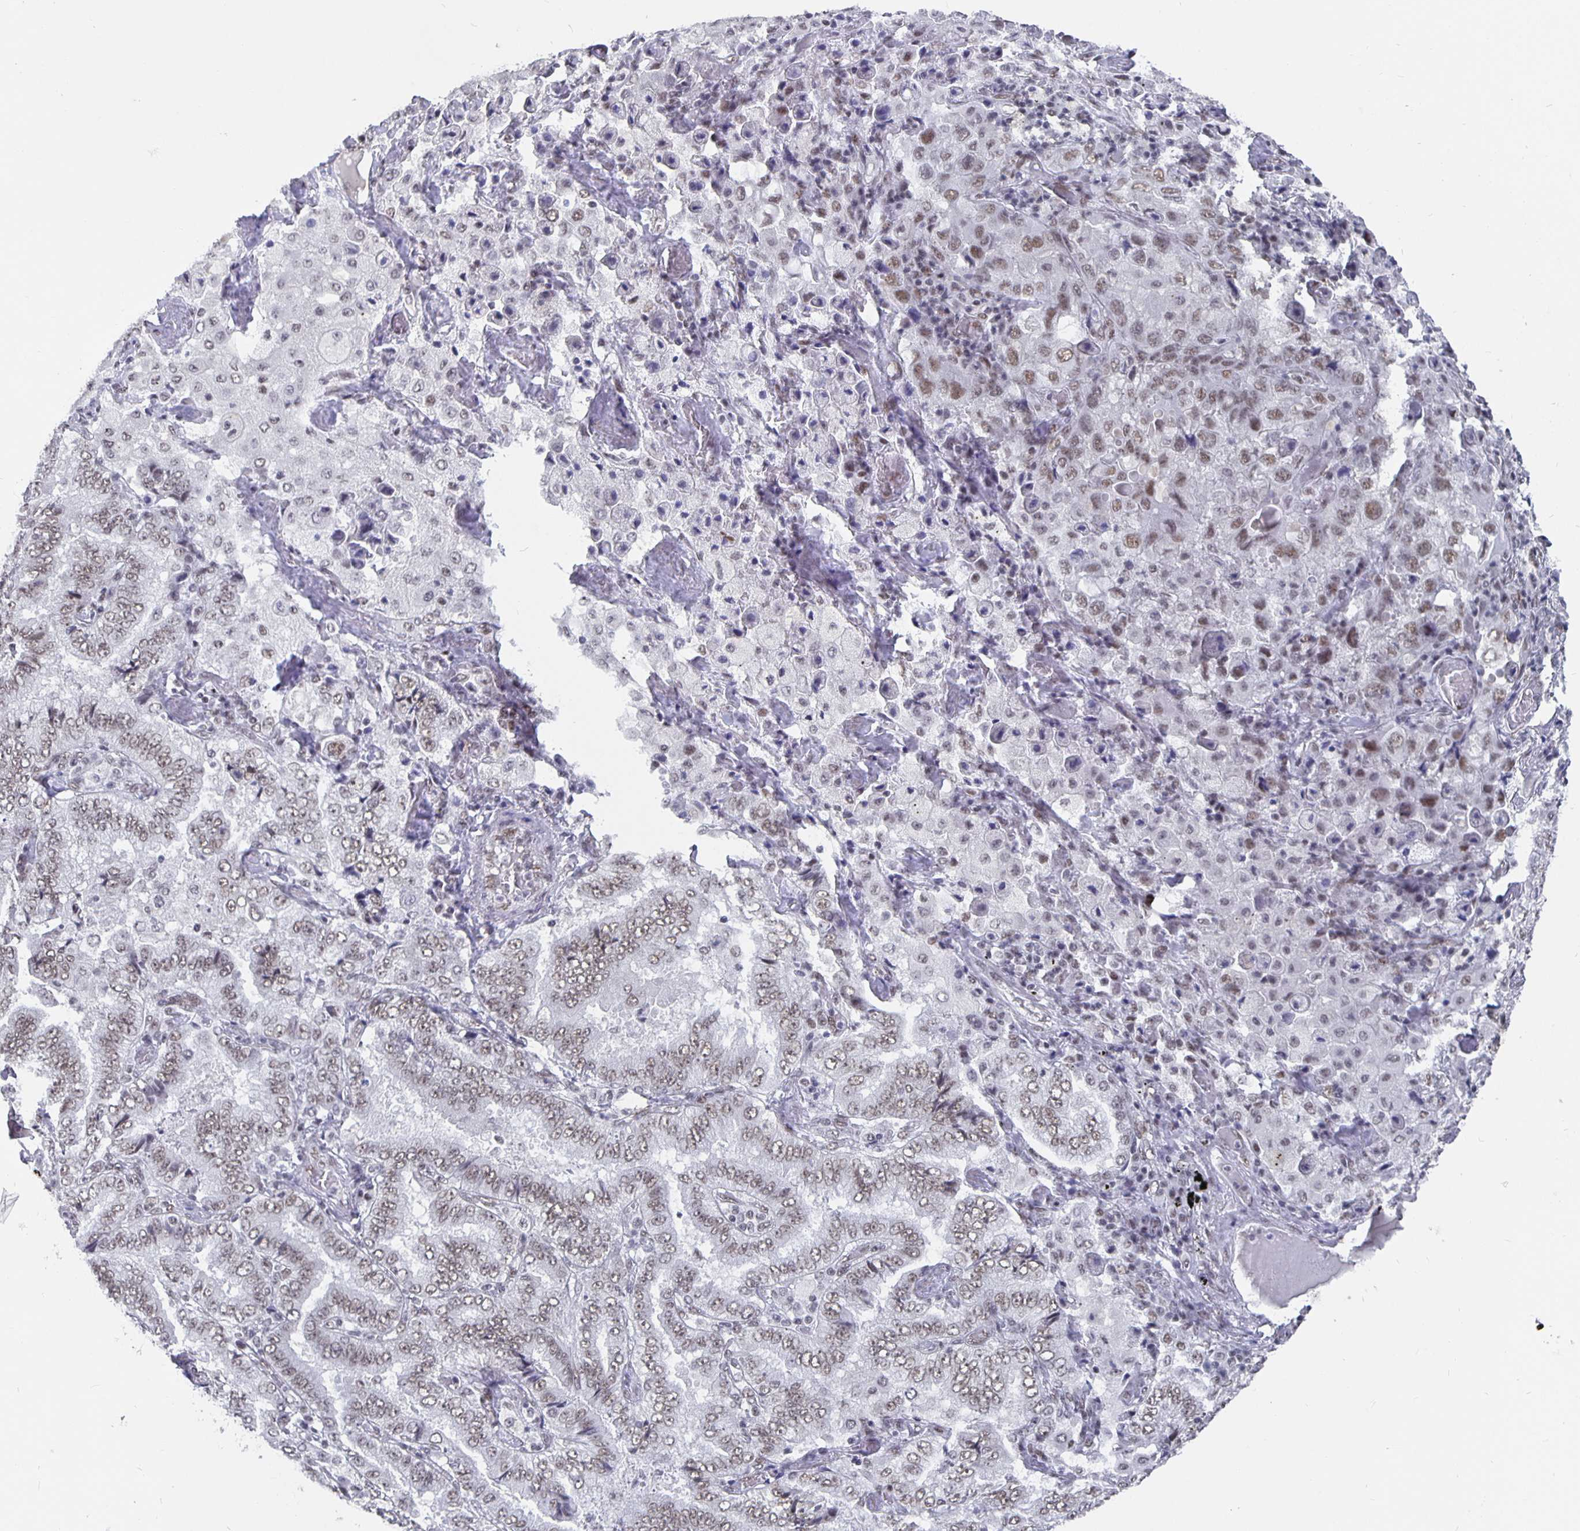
{"staining": {"intensity": "moderate", "quantity": ">75%", "location": "nuclear"}, "tissue": "lung cancer", "cell_type": "Tumor cells", "image_type": "cancer", "snomed": [{"axis": "morphology", "description": "Aneuploidy"}, {"axis": "morphology", "description": "Adenocarcinoma, NOS"}, {"axis": "morphology", "description": "Adenocarcinoma, metastatic, NOS"}, {"axis": "topography", "description": "Lymph node"}, {"axis": "topography", "description": "Lung"}], "caption": "Approximately >75% of tumor cells in human lung cancer (metastatic adenocarcinoma) demonstrate moderate nuclear protein expression as visualized by brown immunohistochemical staining.", "gene": "PBX2", "patient": {"sex": "female", "age": 48}}